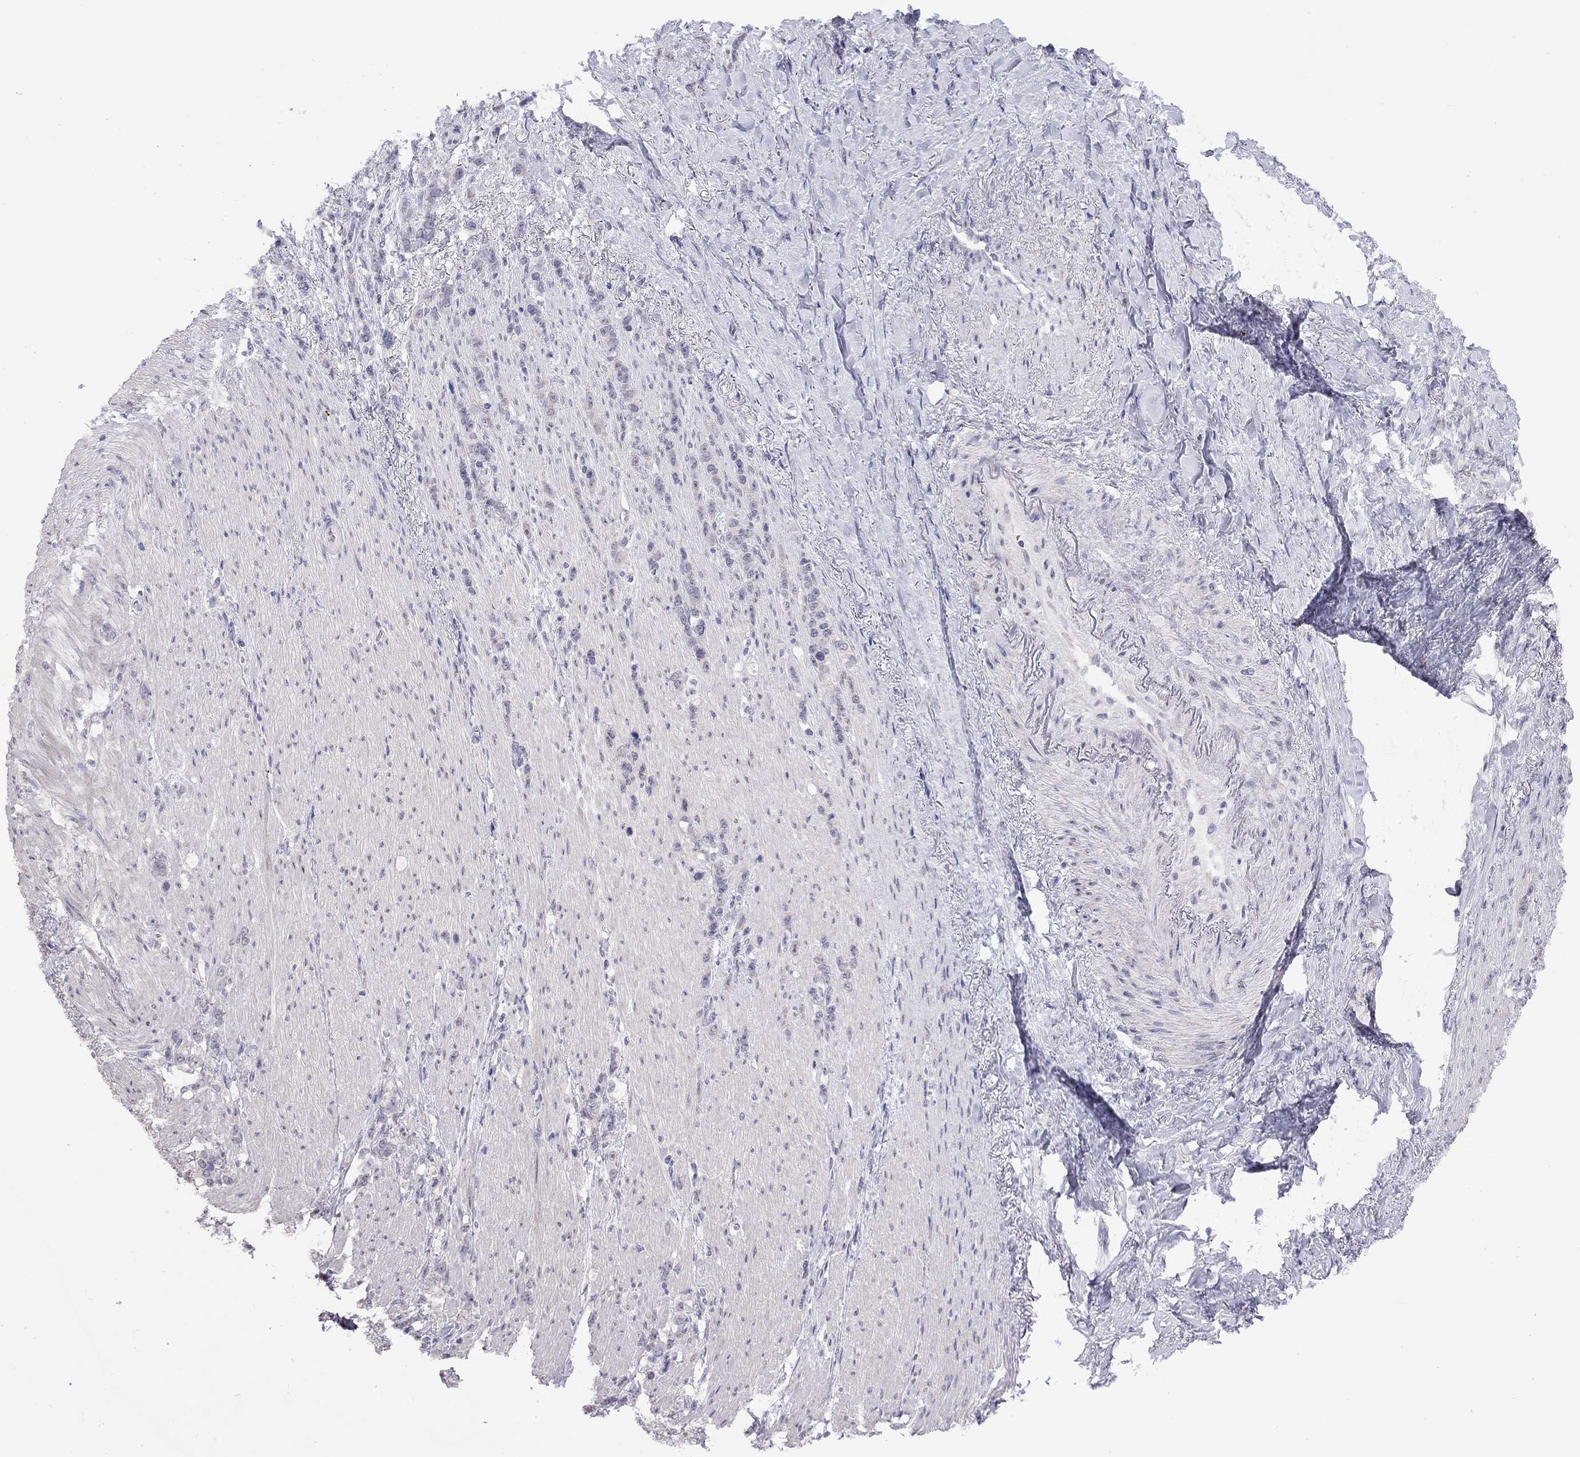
{"staining": {"intensity": "negative", "quantity": "none", "location": "none"}, "tissue": "stomach cancer", "cell_type": "Tumor cells", "image_type": "cancer", "snomed": [{"axis": "morphology", "description": "Adenocarcinoma, NOS"}, {"axis": "topography", "description": "Stomach, lower"}], "caption": "This is an immunohistochemistry (IHC) image of human stomach cancer. There is no staining in tumor cells.", "gene": "HES5", "patient": {"sex": "male", "age": 88}}